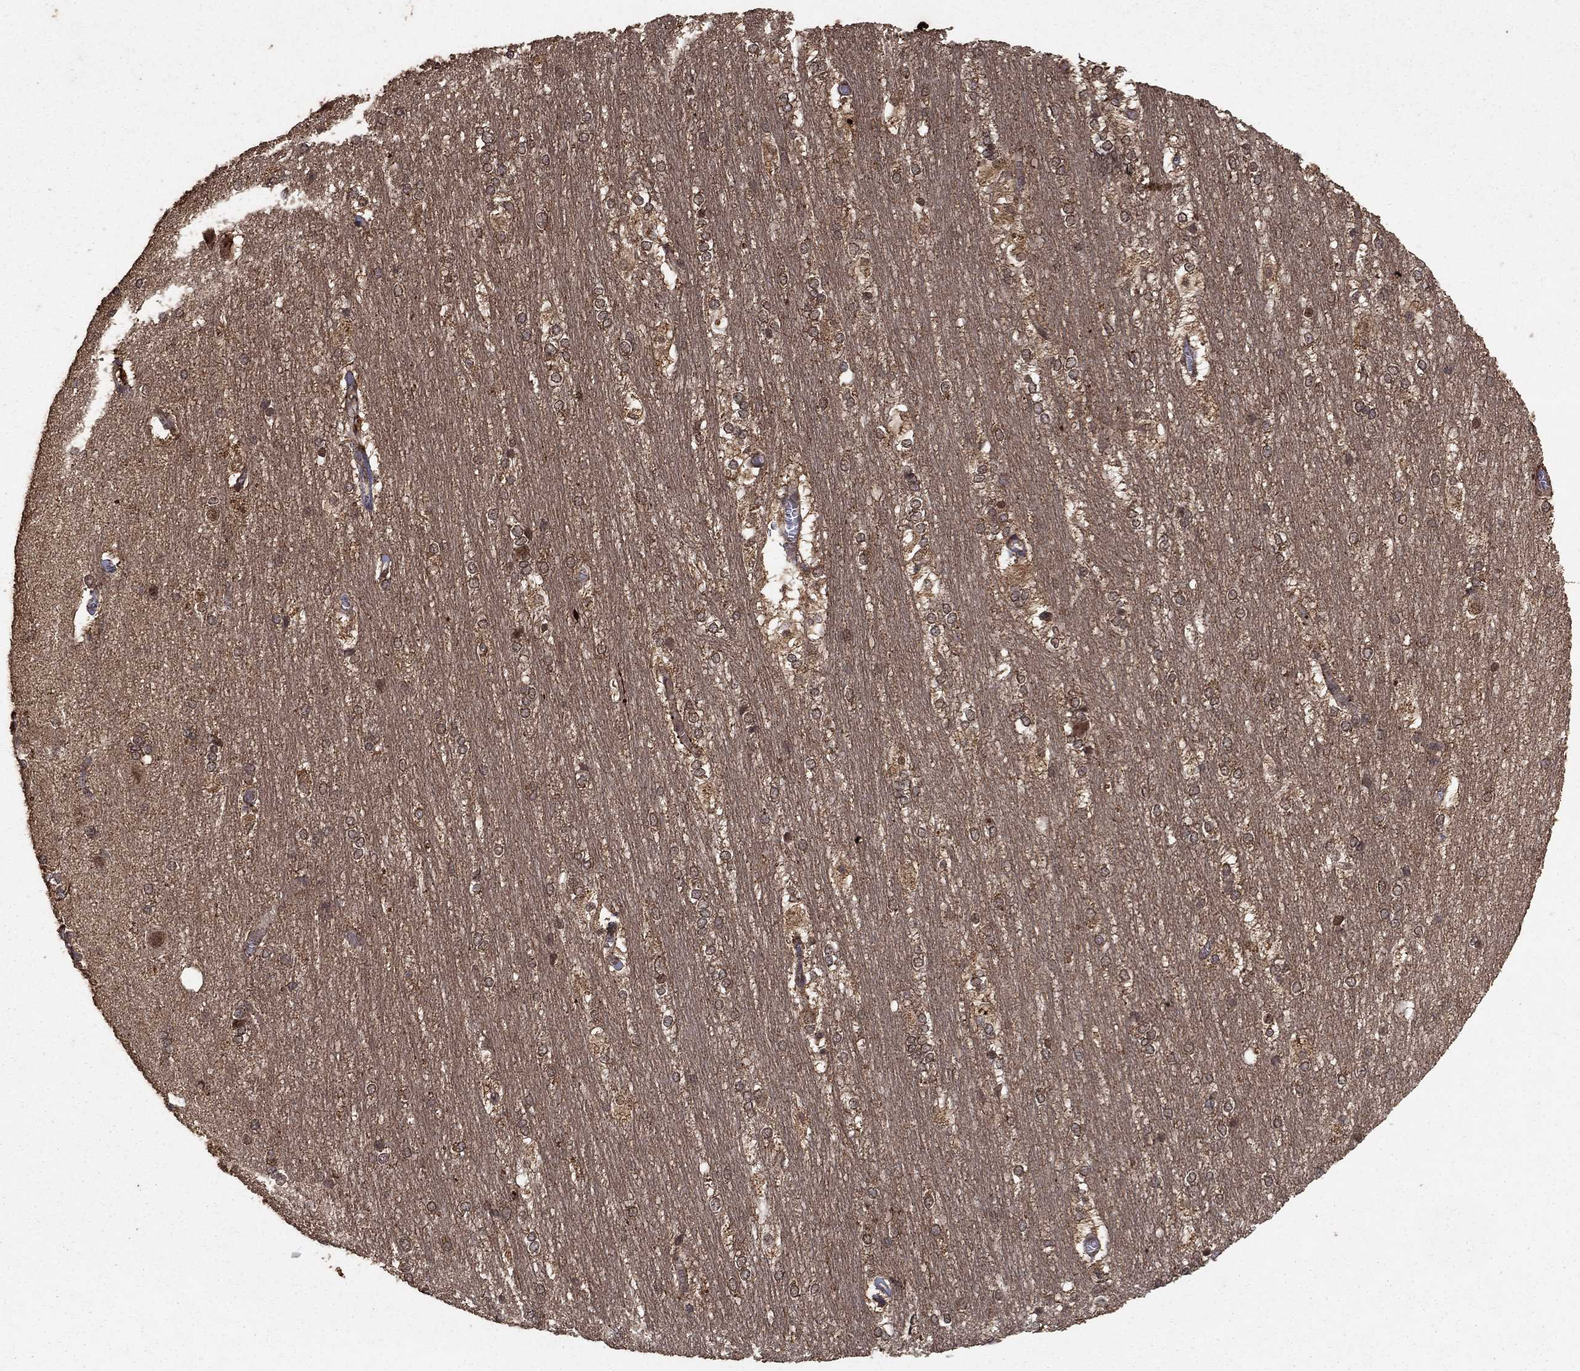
{"staining": {"intensity": "negative", "quantity": "none", "location": "none"}, "tissue": "hippocampus", "cell_type": "Glial cells", "image_type": "normal", "snomed": [{"axis": "morphology", "description": "Normal tissue, NOS"}, {"axis": "topography", "description": "Cerebral cortex"}, {"axis": "topography", "description": "Hippocampus"}], "caption": "Image shows no protein staining in glial cells of normal hippocampus. (Brightfield microscopy of DAB IHC at high magnification).", "gene": "PRDM1", "patient": {"sex": "female", "age": 19}}